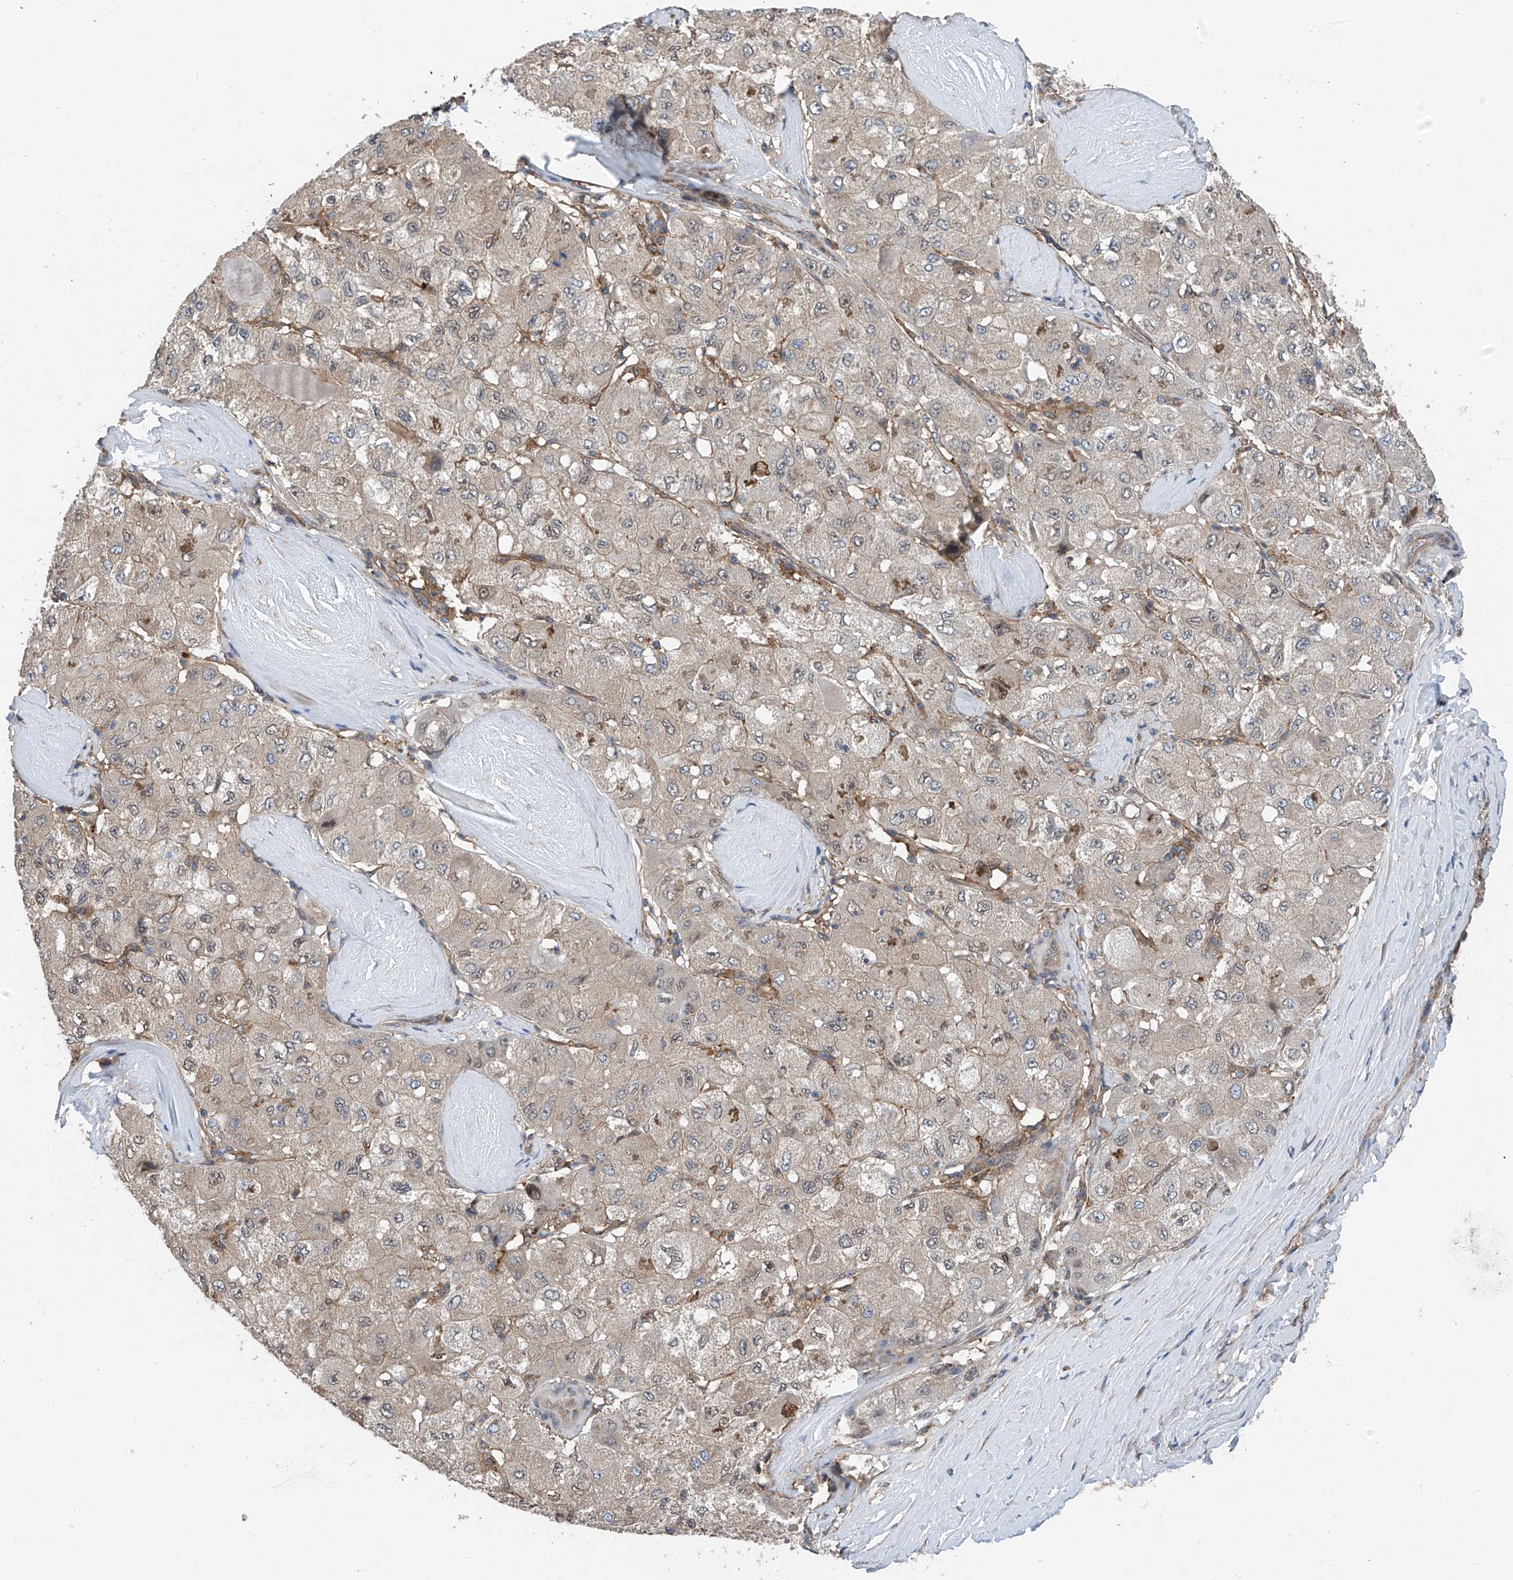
{"staining": {"intensity": "negative", "quantity": "none", "location": "none"}, "tissue": "liver cancer", "cell_type": "Tumor cells", "image_type": "cancer", "snomed": [{"axis": "morphology", "description": "Carcinoma, Hepatocellular, NOS"}, {"axis": "topography", "description": "Liver"}], "caption": "This micrograph is of liver cancer stained with immunohistochemistry to label a protein in brown with the nuclei are counter-stained blue. There is no positivity in tumor cells.", "gene": "CHPF", "patient": {"sex": "male", "age": 80}}